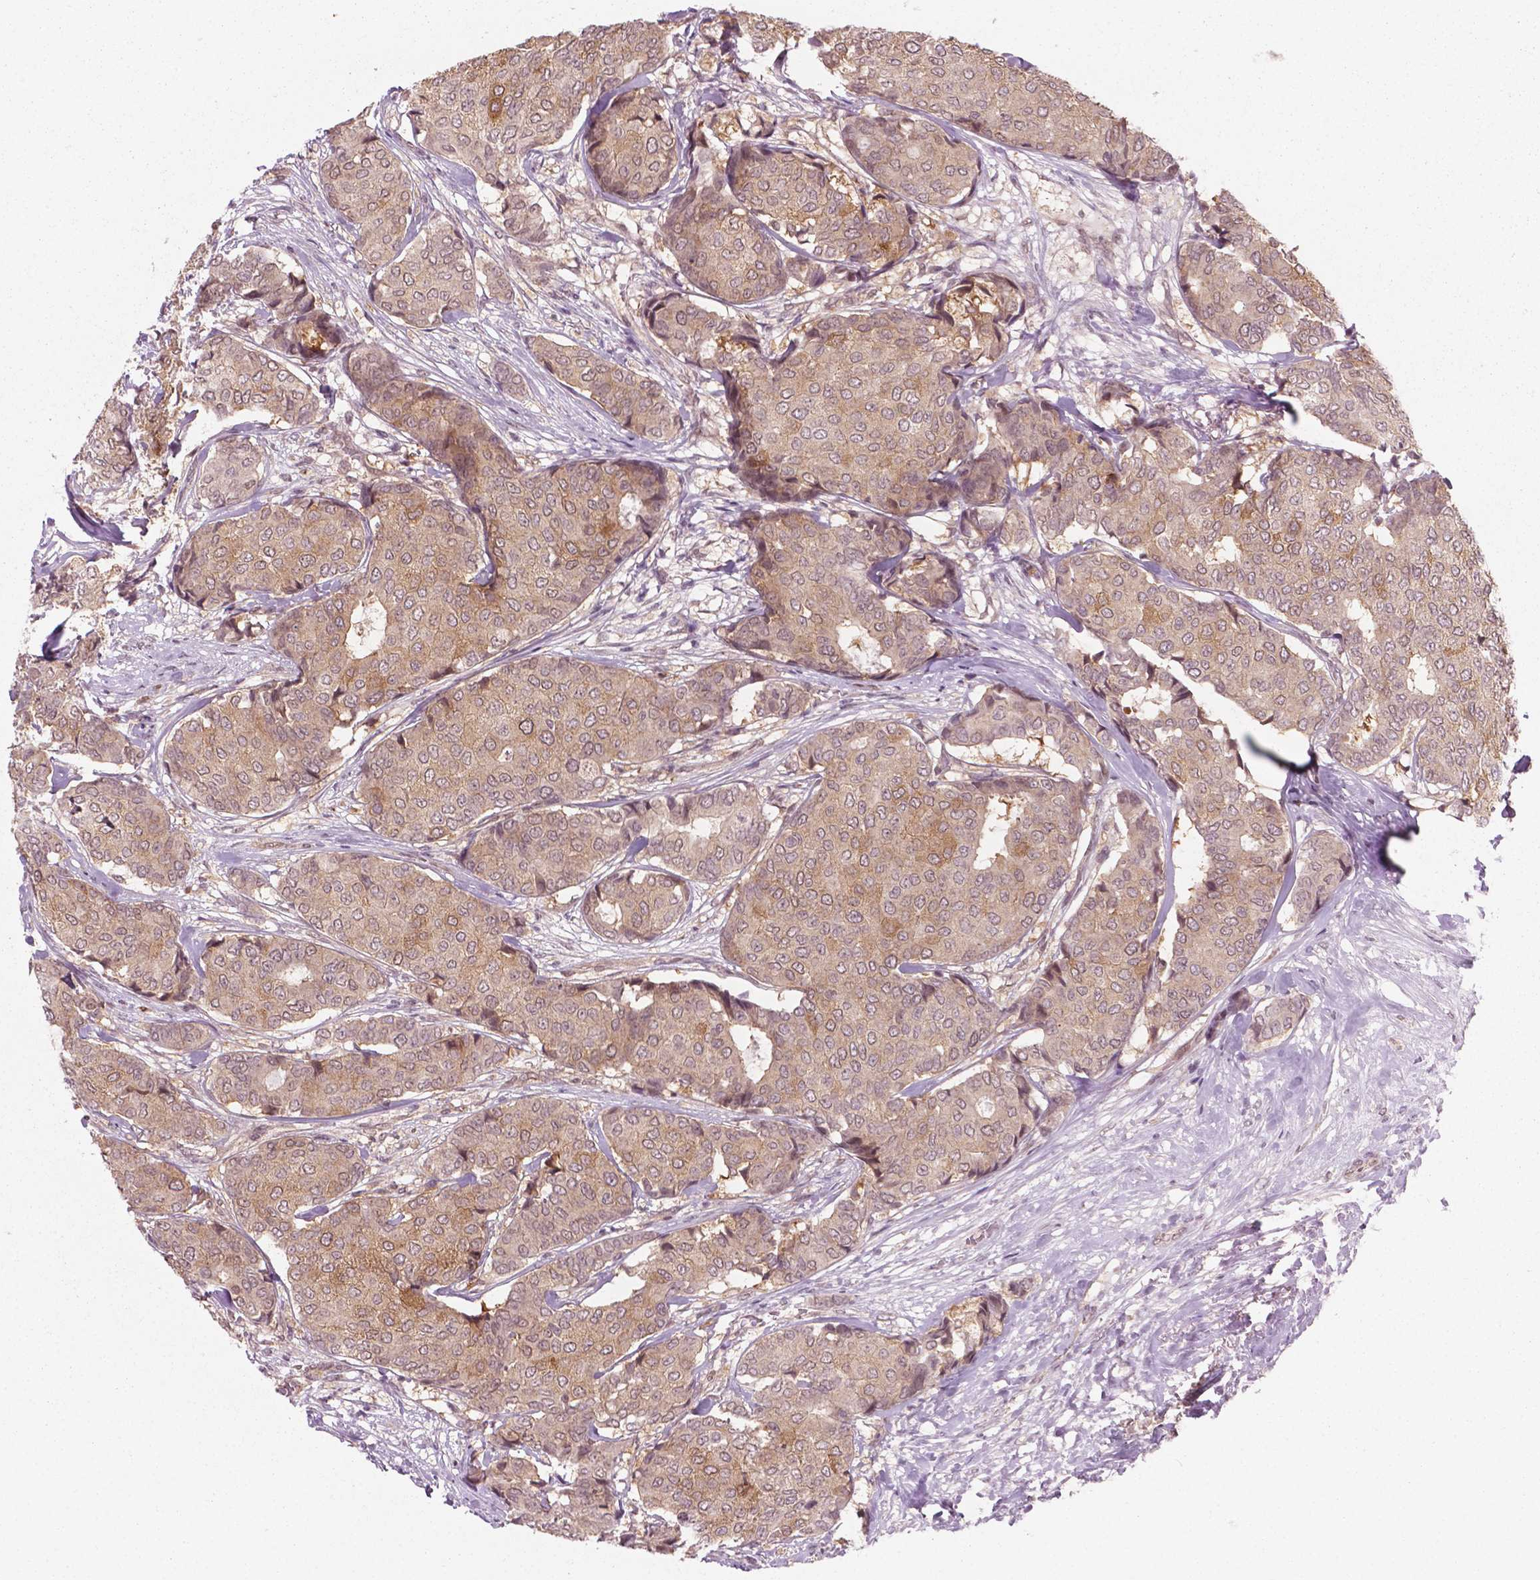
{"staining": {"intensity": "weak", "quantity": ">75%", "location": "cytoplasmic/membranous"}, "tissue": "breast cancer", "cell_type": "Tumor cells", "image_type": "cancer", "snomed": [{"axis": "morphology", "description": "Duct carcinoma"}, {"axis": "topography", "description": "Breast"}], "caption": "Human invasive ductal carcinoma (breast) stained with a brown dye reveals weak cytoplasmic/membranous positive positivity in about >75% of tumor cells.", "gene": "NFAT5", "patient": {"sex": "female", "age": 75}}